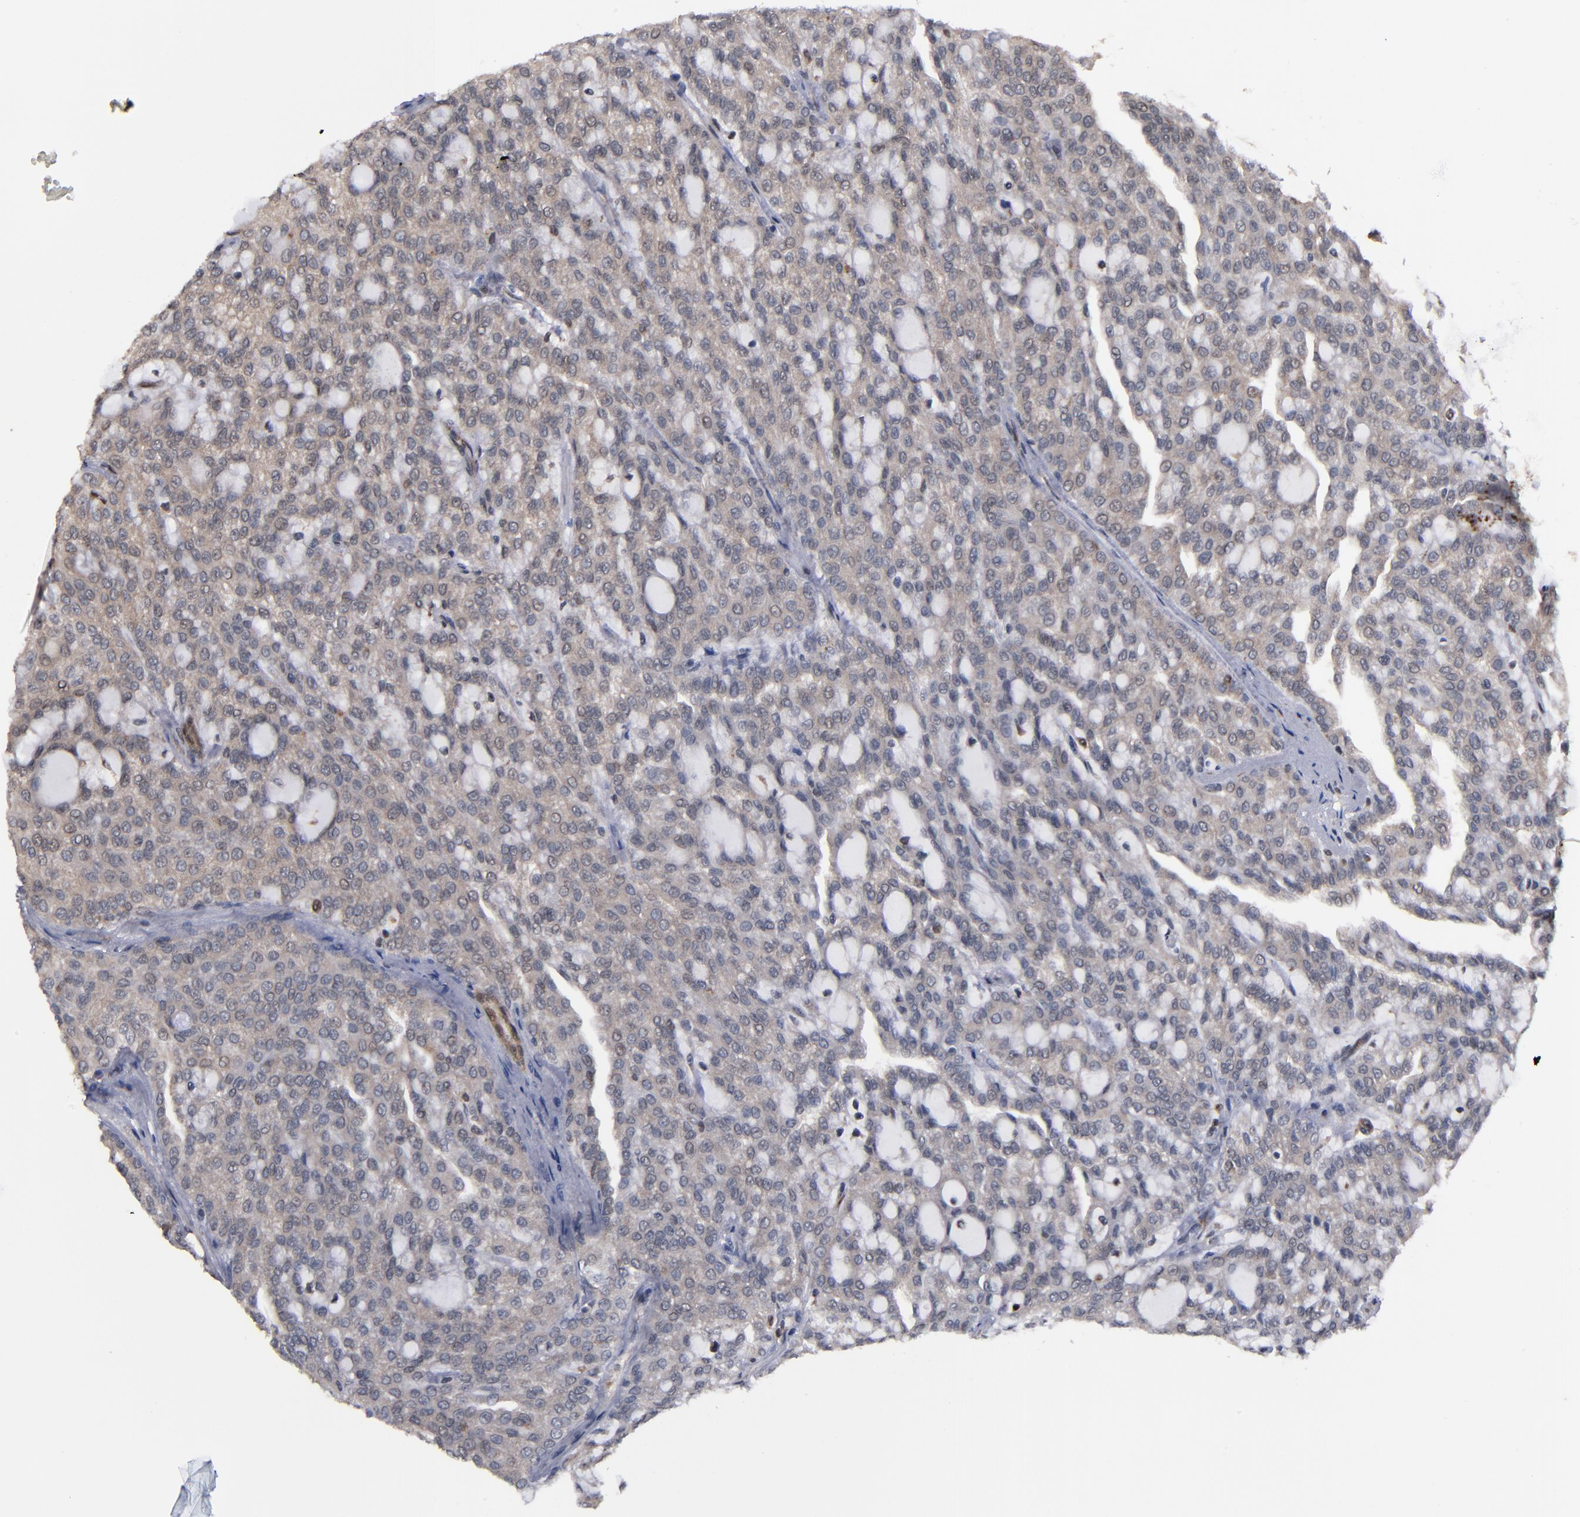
{"staining": {"intensity": "weak", "quantity": "25%-75%", "location": "cytoplasmic/membranous"}, "tissue": "renal cancer", "cell_type": "Tumor cells", "image_type": "cancer", "snomed": [{"axis": "morphology", "description": "Adenocarcinoma, NOS"}, {"axis": "topography", "description": "Kidney"}], "caption": "IHC of renal adenocarcinoma demonstrates low levels of weak cytoplasmic/membranous expression in about 25%-75% of tumor cells.", "gene": "ALG13", "patient": {"sex": "male", "age": 63}}